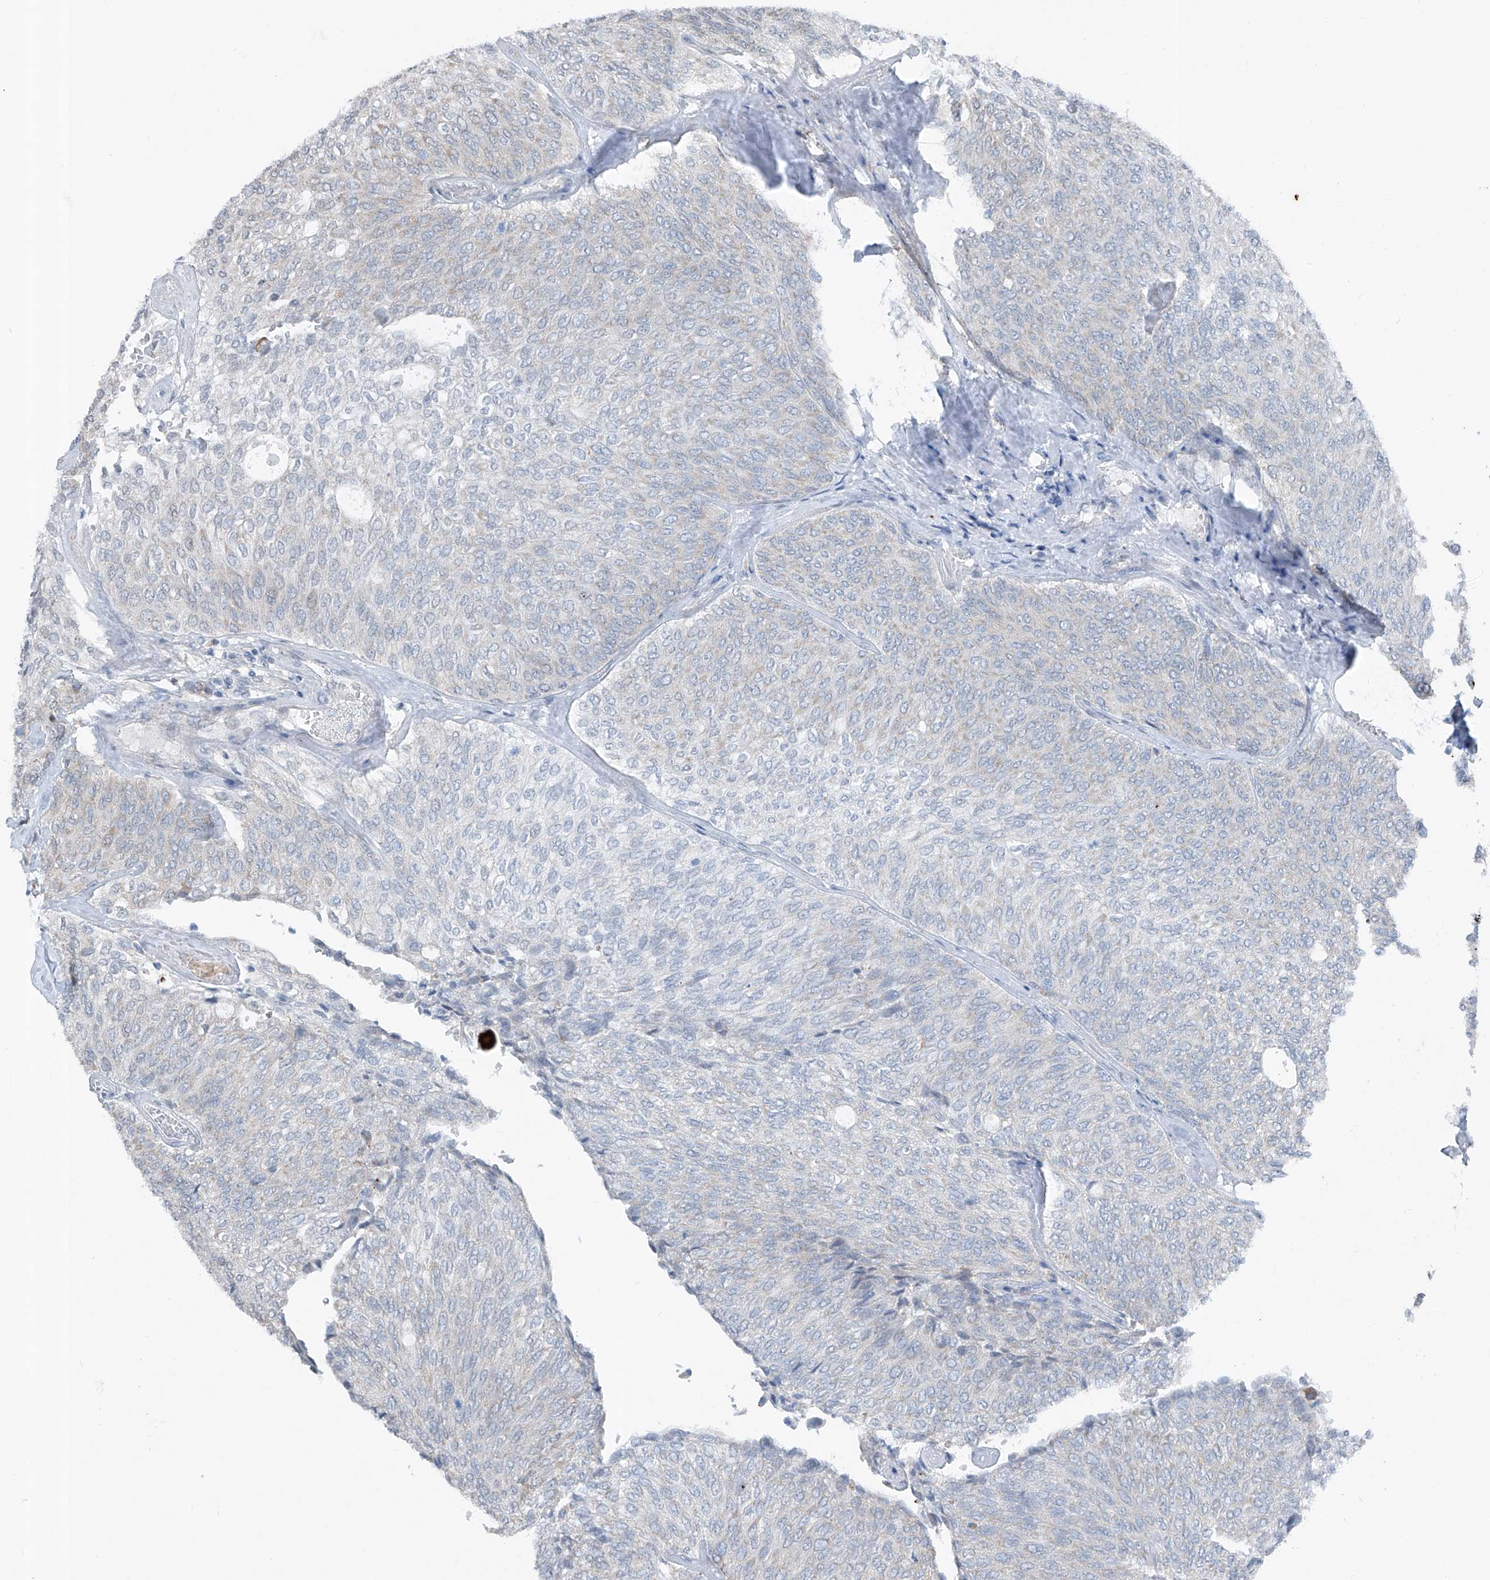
{"staining": {"intensity": "weak", "quantity": "<25%", "location": "cytoplasmic/membranous"}, "tissue": "urothelial cancer", "cell_type": "Tumor cells", "image_type": "cancer", "snomed": [{"axis": "morphology", "description": "Urothelial carcinoma, Low grade"}, {"axis": "topography", "description": "Urinary bladder"}], "caption": "This is an immunohistochemistry (IHC) micrograph of human low-grade urothelial carcinoma. There is no expression in tumor cells.", "gene": "DYRK1B", "patient": {"sex": "female", "age": 79}}